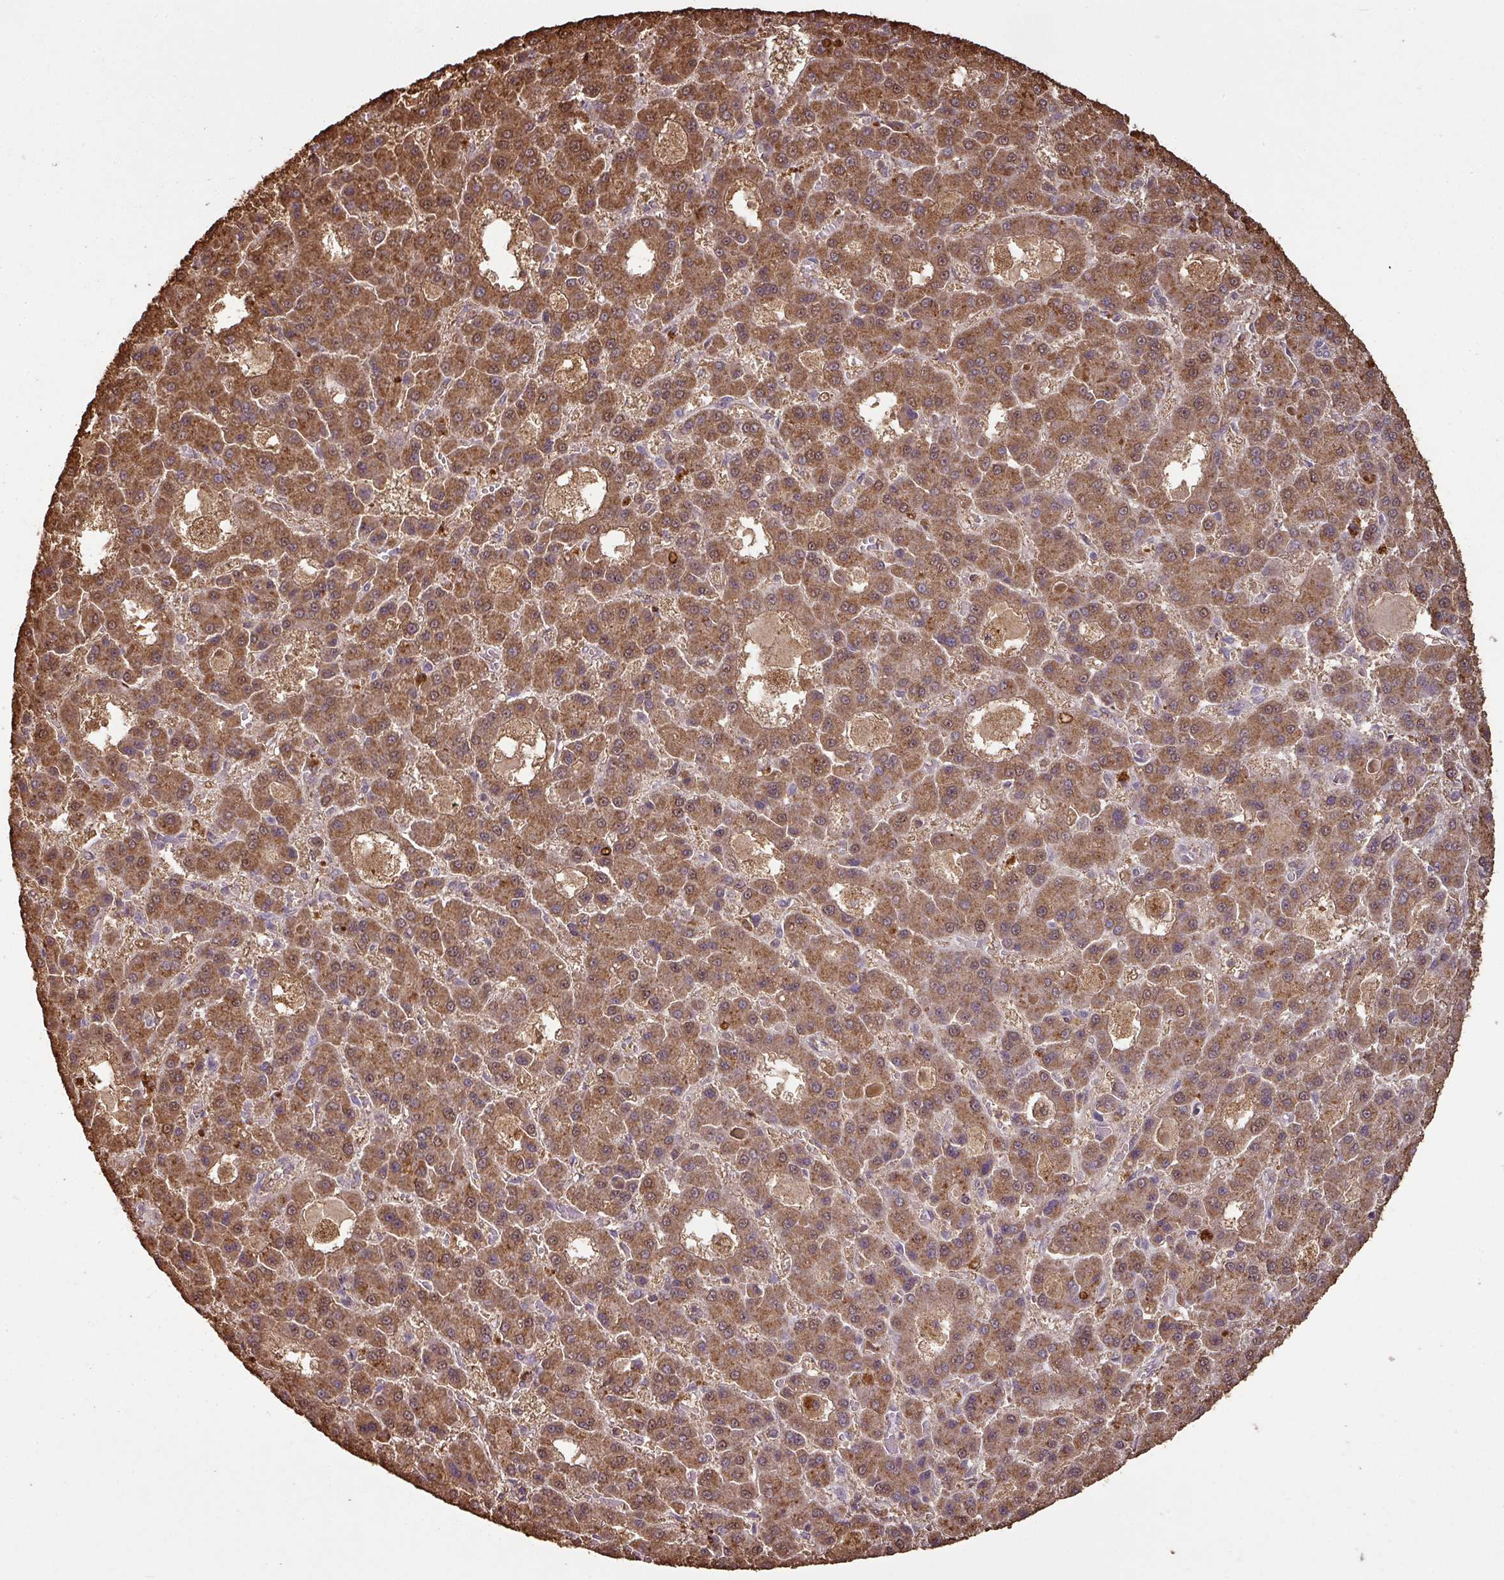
{"staining": {"intensity": "moderate", "quantity": ">75%", "location": "cytoplasmic/membranous"}, "tissue": "liver cancer", "cell_type": "Tumor cells", "image_type": "cancer", "snomed": [{"axis": "morphology", "description": "Carcinoma, Hepatocellular, NOS"}, {"axis": "topography", "description": "Liver"}], "caption": "Liver cancer stained with IHC reveals moderate cytoplasmic/membranous positivity in approximately >75% of tumor cells.", "gene": "ATAT1", "patient": {"sex": "male", "age": 70}}